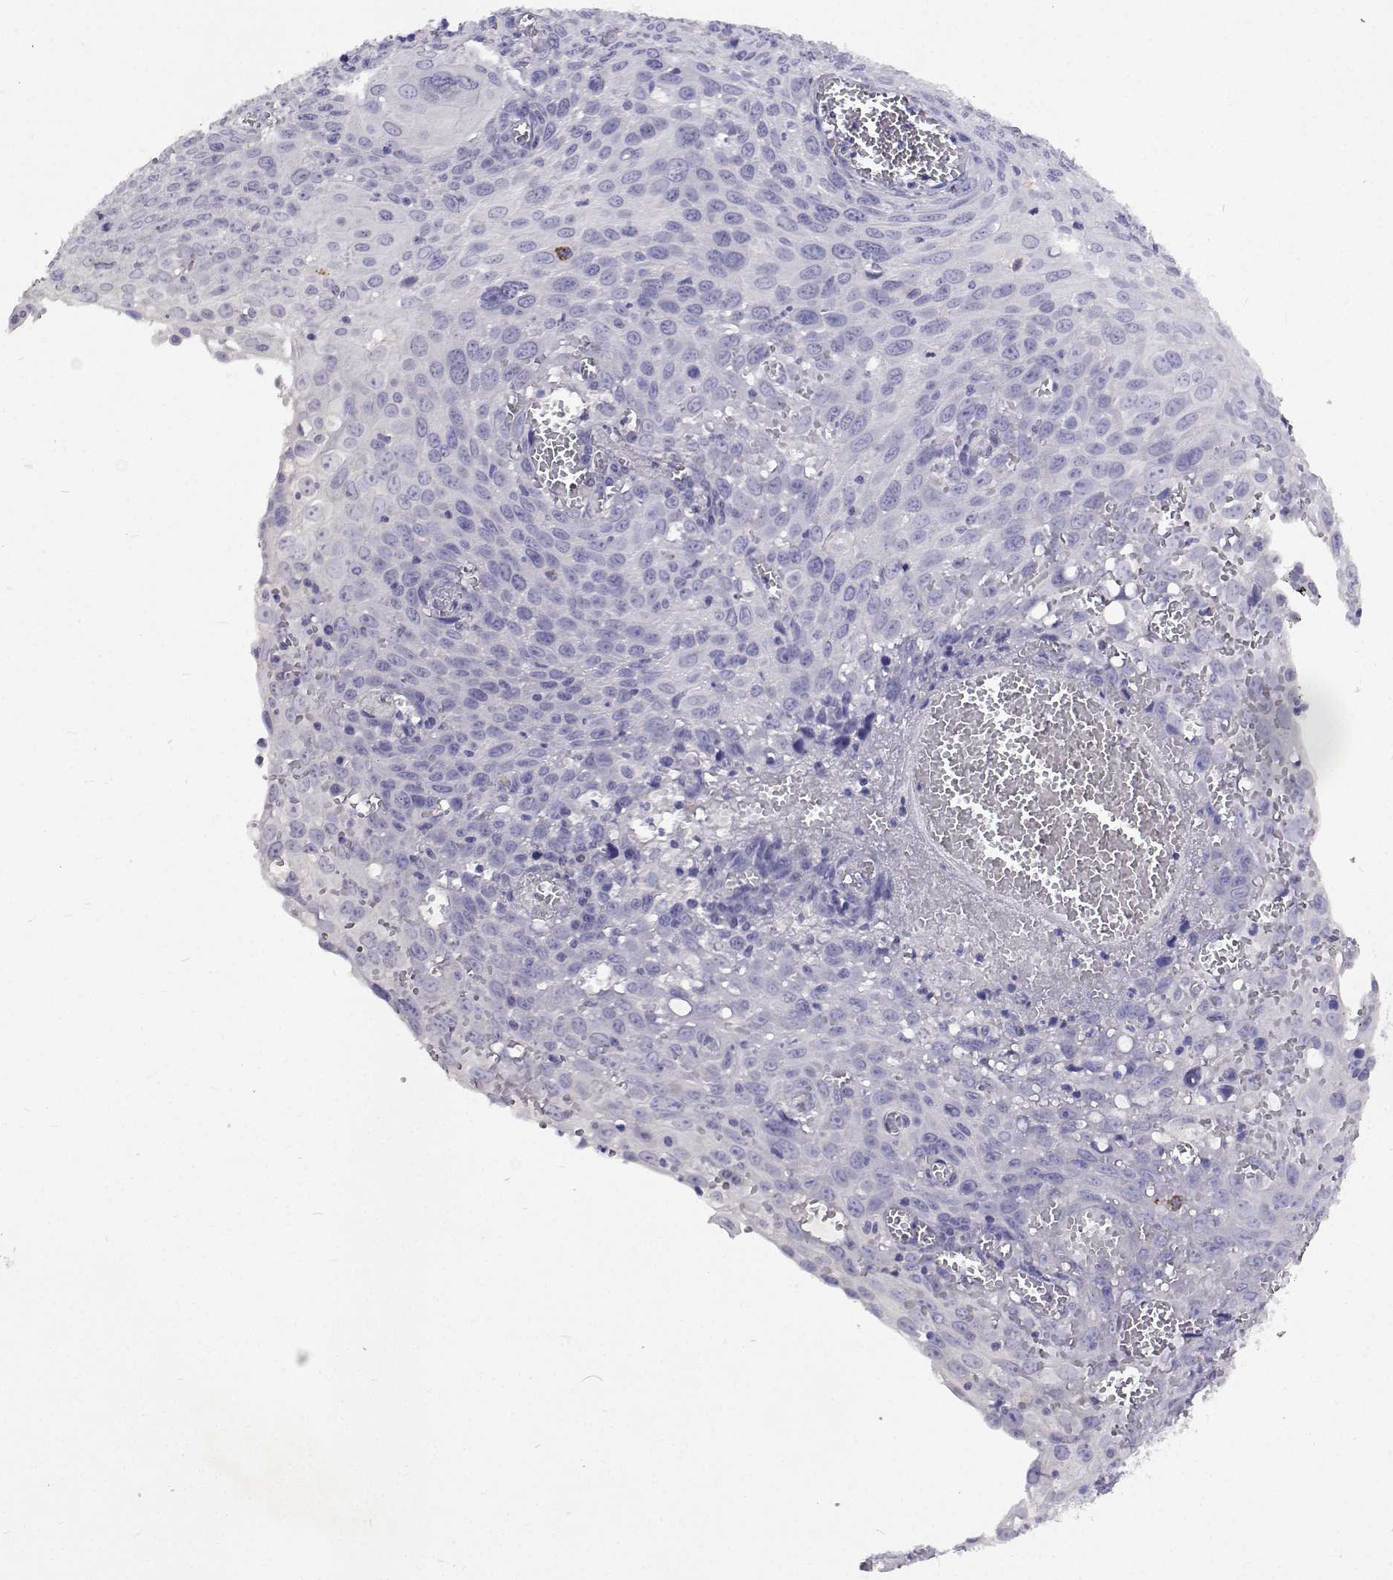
{"staining": {"intensity": "negative", "quantity": "none", "location": "none"}, "tissue": "cervical cancer", "cell_type": "Tumor cells", "image_type": "cancer", "snomed": [{"axis": "morphology", "description": "Squamous cell carcinoma, NOS"}, {"axis": "topography", "description": "Cervix"}], "caption": "DAB immunohistochemical staining of cervical squamous cell carcinoma exhibits no significant expression in tumor cells.", "gene": "CFAP44", "patient": {"sex": "female", "age": 38}}